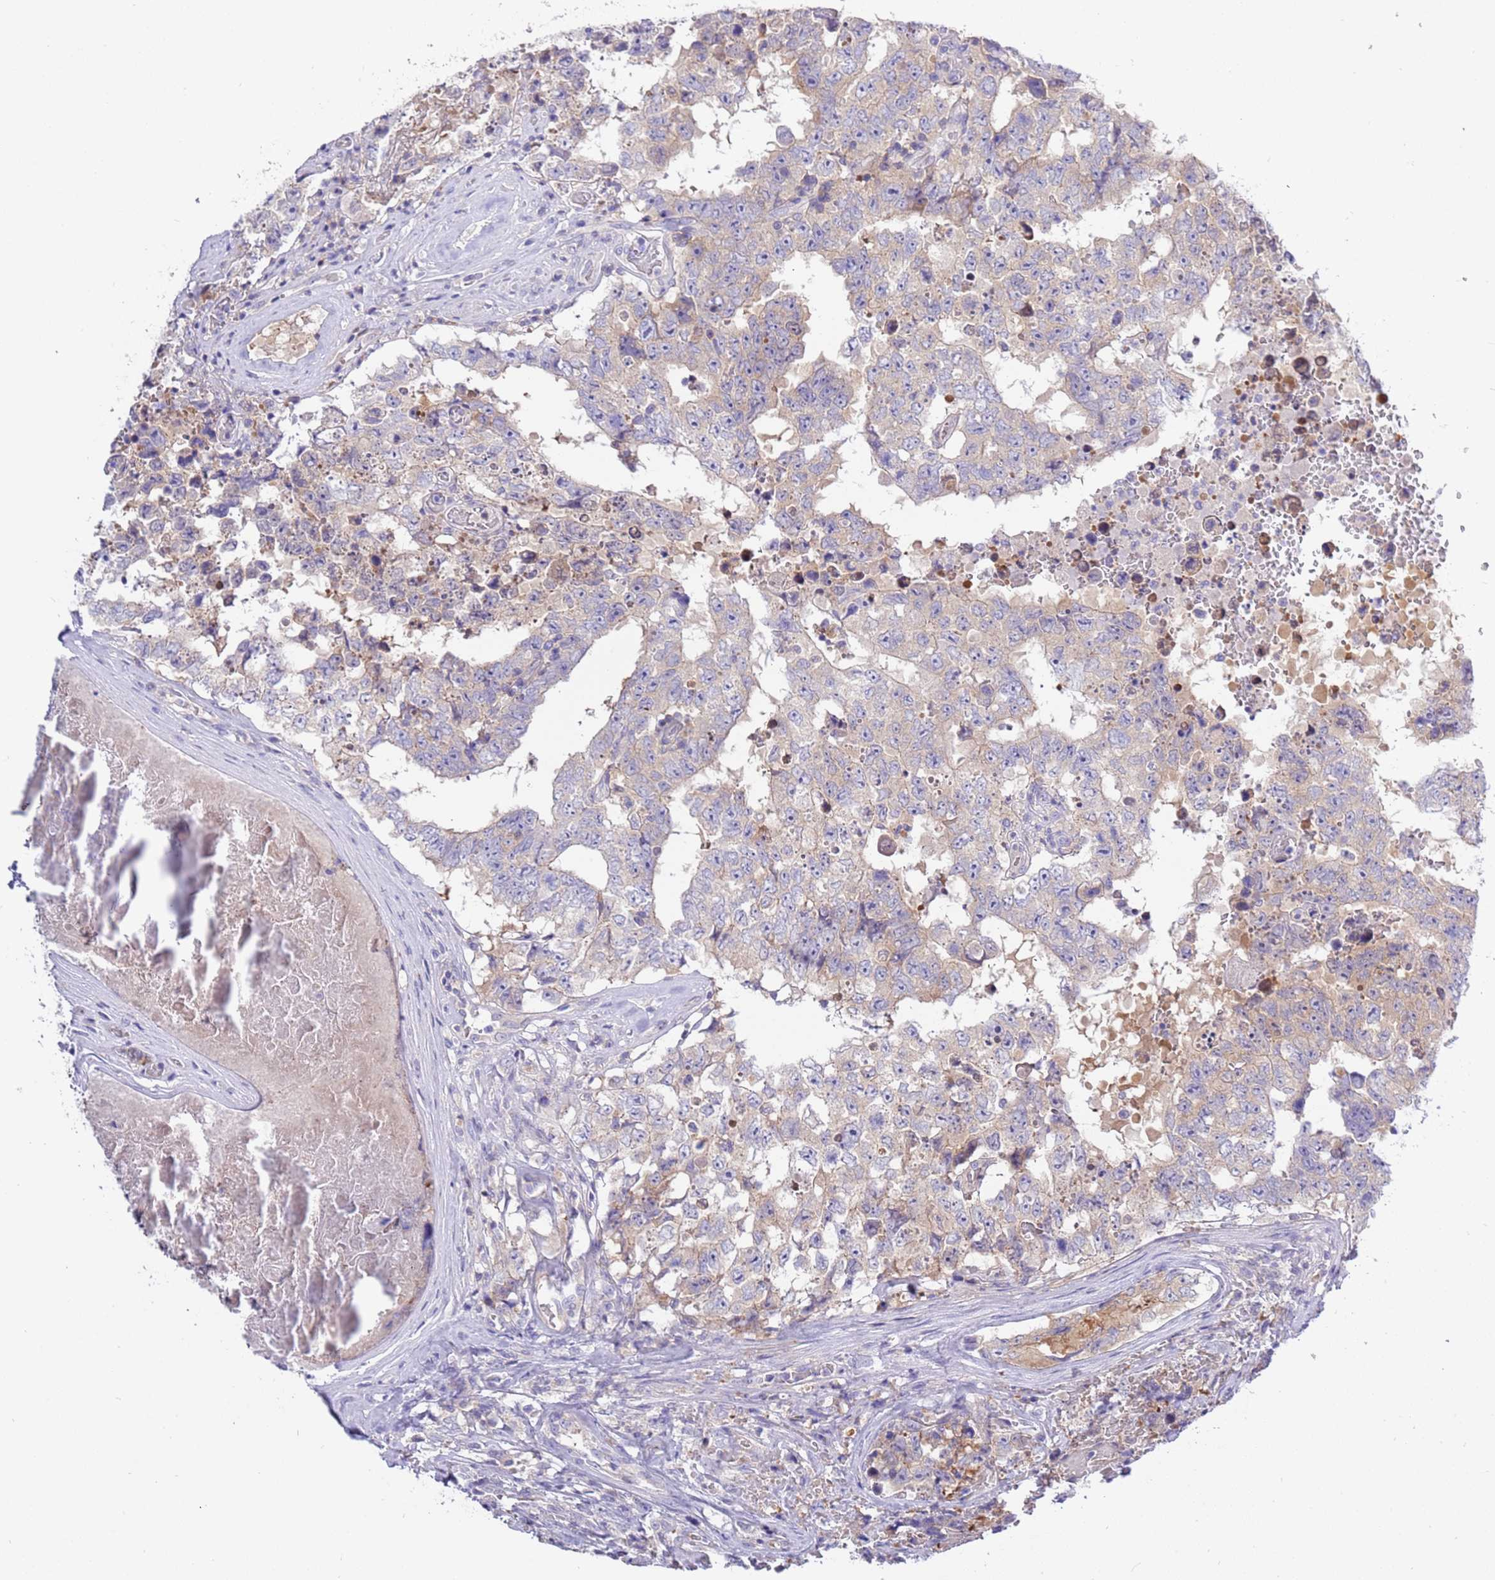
{"staining": {"intensity": "weak", "quantity": "25%-75%", "location": "cytoplasmic/membranous"}, "tissue": "testis cancer", "cell_type": "Tumor cells", "image_type": "cancer", "snomed": [{"axis": "morphology", "description": "Normal tissue, NOS"}, {"axis": "morphology", "description": "Carcinoma, Embryonal, NOS"}, {"axis": "topography", "description": "Testis"}, {"axis": "topography", "description": "Epididymis"}], "caption": "IHC of embryonal carcinoma (testis) demonstrates low levels of weak cytoplasmic/membranous staining in approximately 25%-75% of tumor cells. Using DAB (brown) and hematoxylin (blue) stains, captured at high magnification using brightfield microscopy.", "gene": "STIP1", "patient": {"sex": "male", "age": 25}}